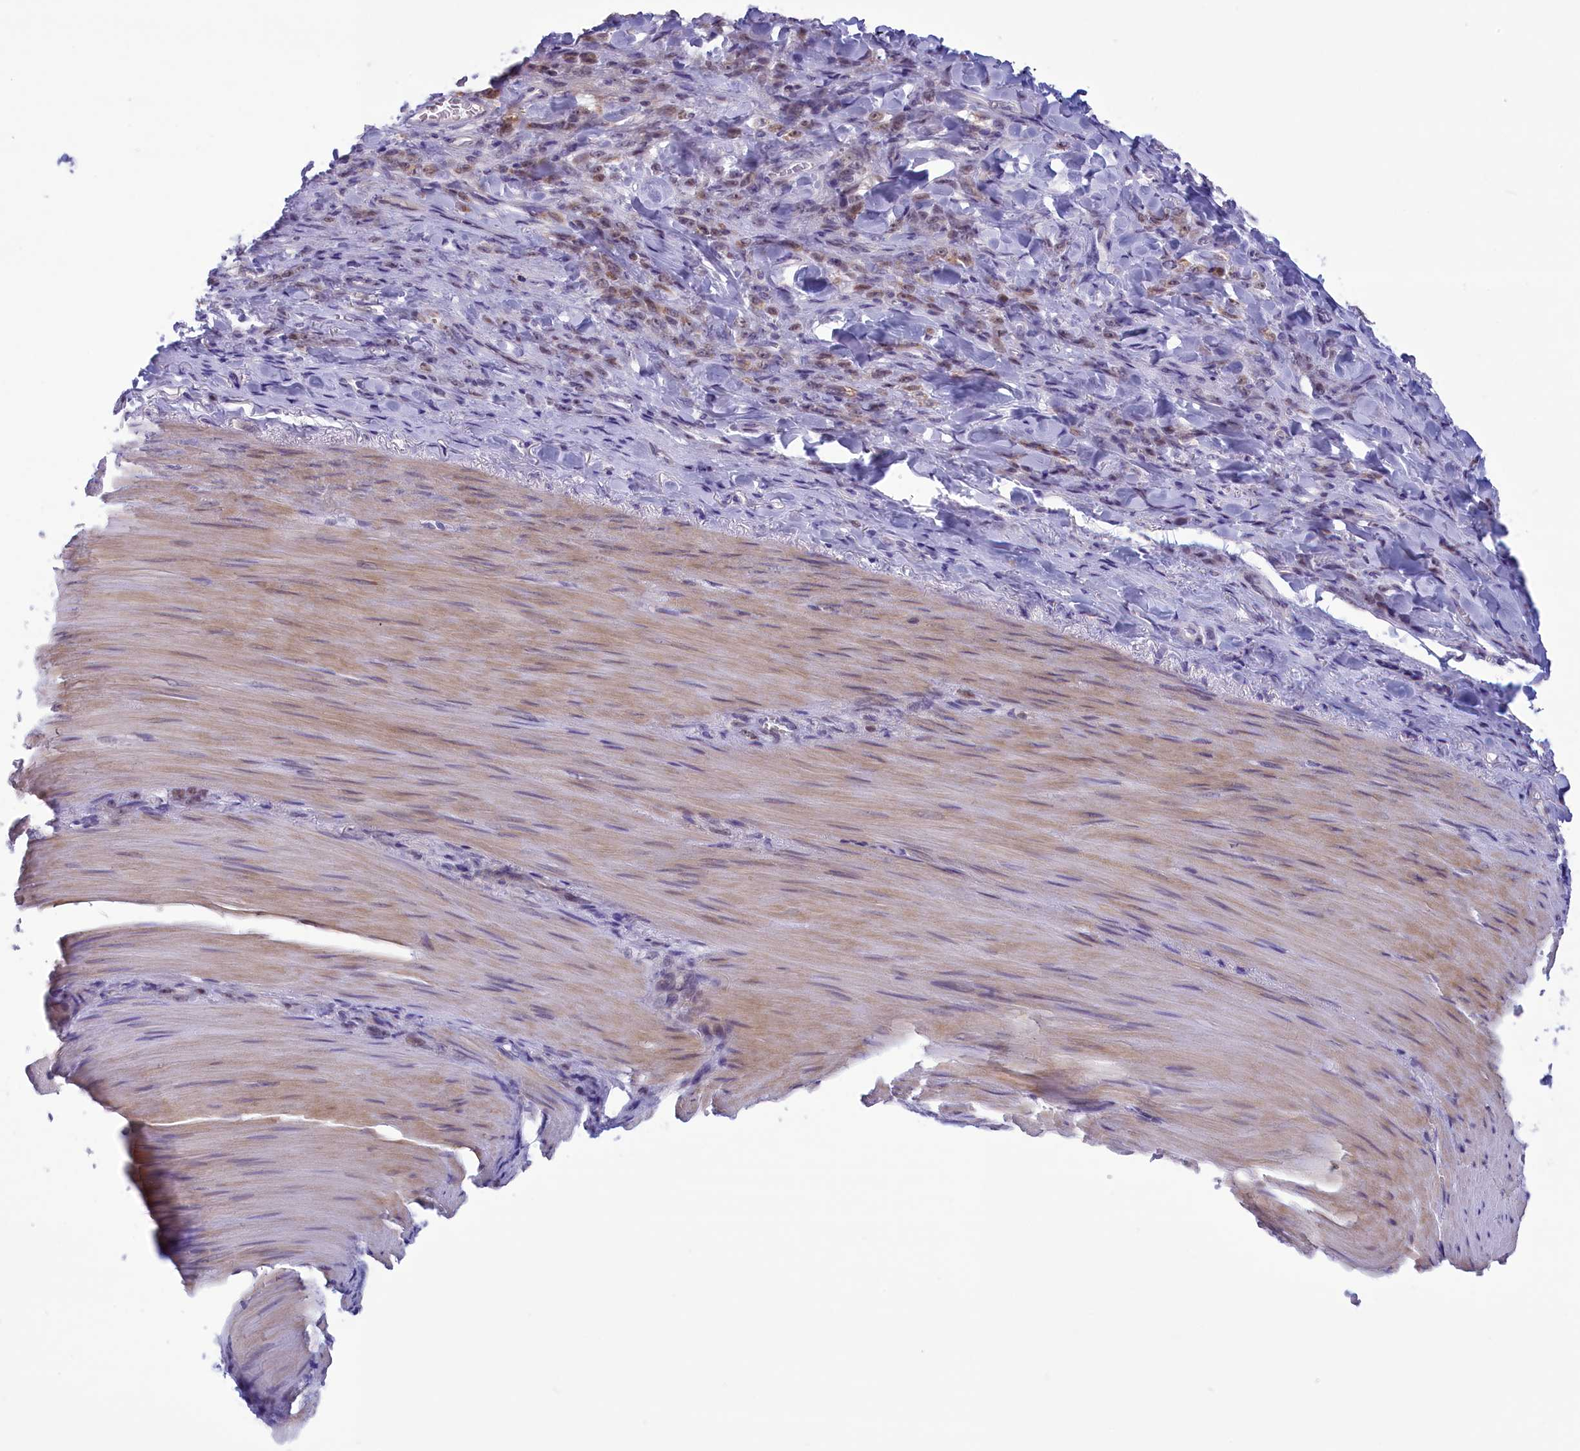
{"staining": {"intensity": "weak", "quantity": "<25%", "location": "nuclear"}, "tissue": "stomach cancer", "cell_type": "Tumor cells", "image_type": "cancer", "snomed": [{"axis": "morphology", "description": "Normal tissue, NOS"}, {"axis": "morphology", "description": "Adenocarcinoma, NOS"}, {"axis": "topography", "description": "Stomach"}], "caption": "DAB immunohistochemical staining of human stomach cancer shows no significant expression in tumor cells.", "gene": "ELOA2", "patient": {"sex": "male", "age": 82}}